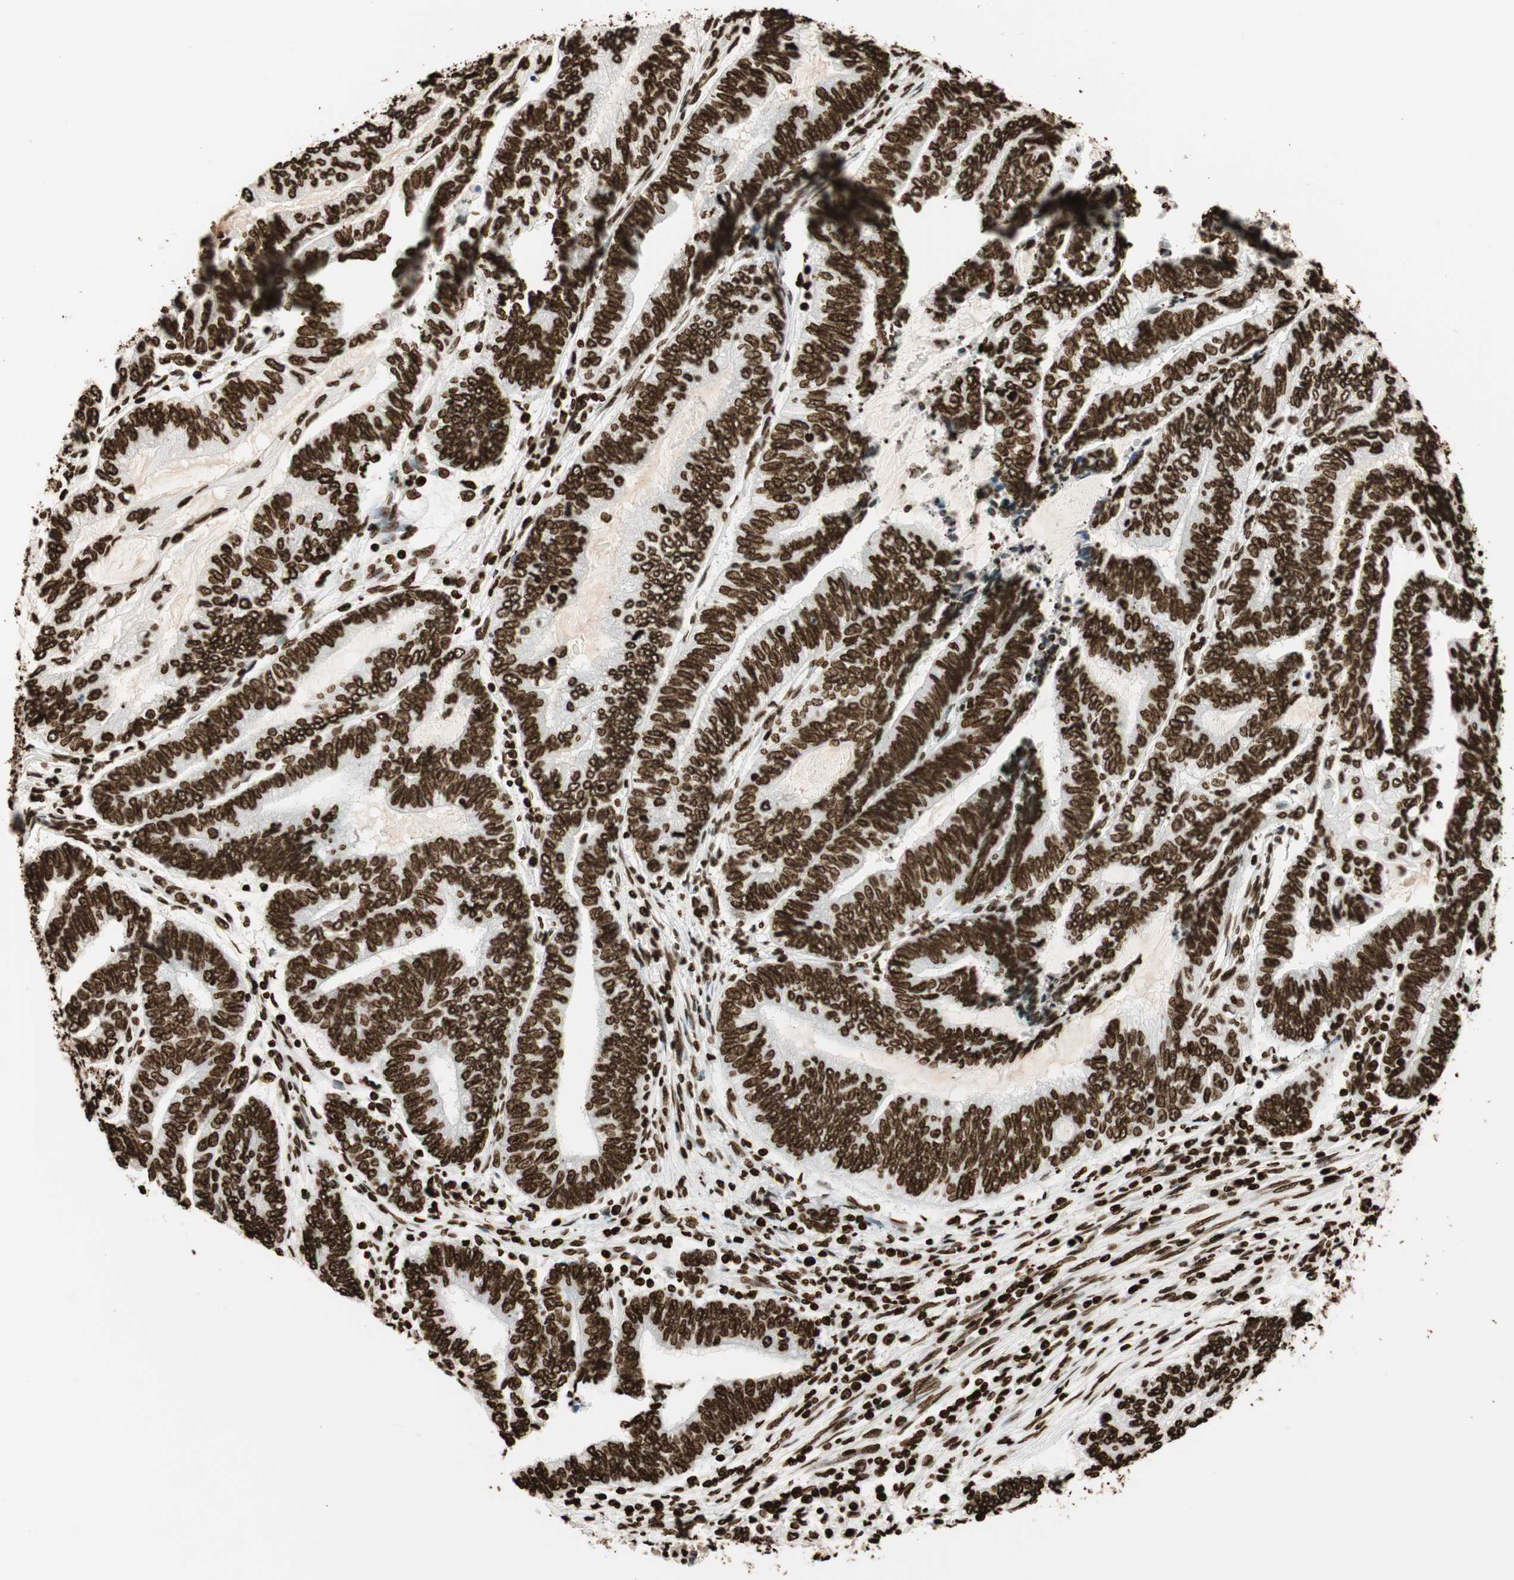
{"staining": {"intensity": "strong", "quantity": ">75%", "location": "nuclear"}, "tissue": "endometrial cancer", "cell_type": "Tumor cells", "image_type": "cancer", "snomed": [{"axis": "morphology", "description": "Adenocarcinoma, NOS"}, {"axis": "topography", "description": "Uterus"}, {"axis": "topography", "description": "Endometrium"}], "caption": "DAB (3,3'-diaminobenzidine) immunohistochemical staining of endometrial cancer exhibits strong nuclear protein positivity in about >75% of tumor cells.", "gene": "GLI2", "patient": {"sex": "female", "age": 70}}